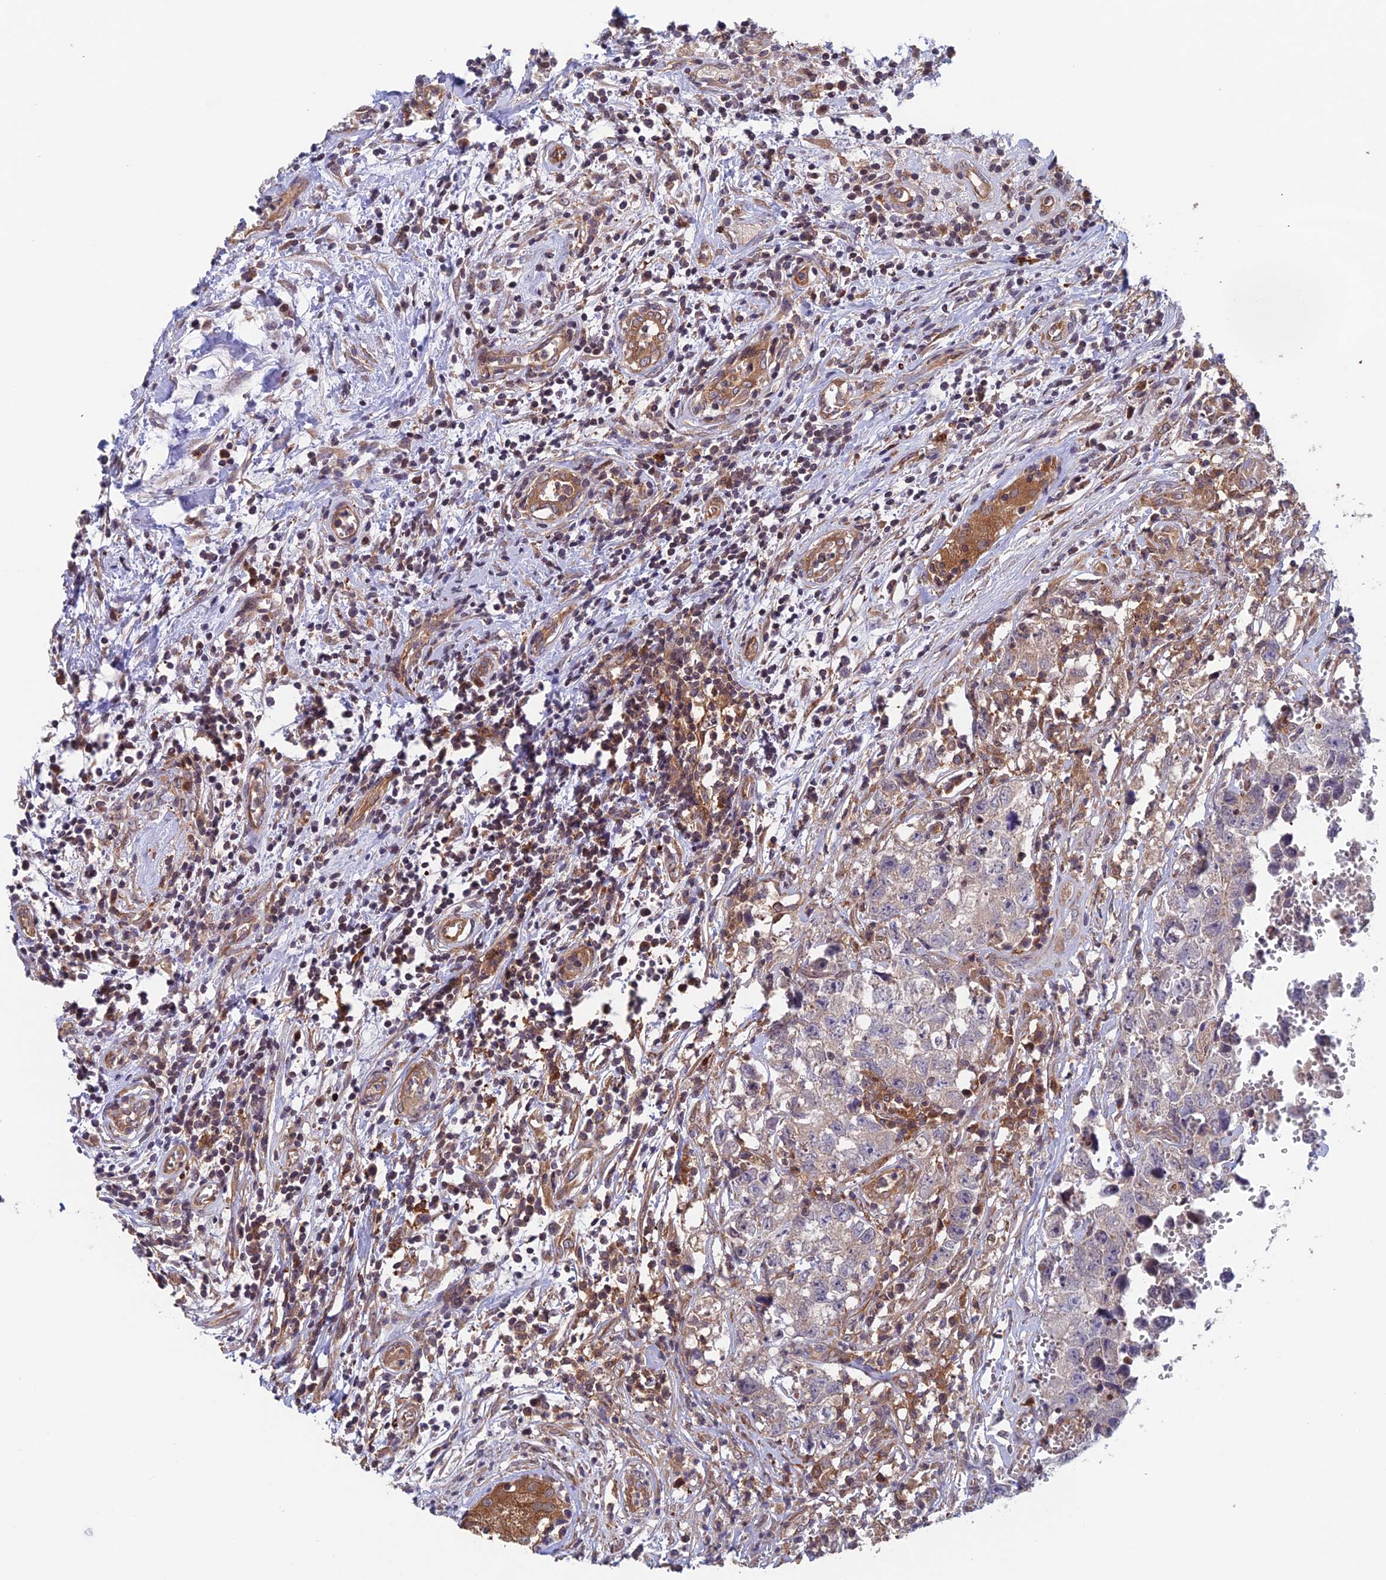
{"staining": {"intensity": "negative", "quantity": "none", "location": "none"}, "tissue": "testis cancer", "cell_type": "Tumor cells", "image_type": "cancer", "snomed": [{"axis": "morphology", "description": "Seminoma, NOS"}, {"axis": "morphology", "description": "Carcinoma, Embryonal, NOS"}, {"axis": "topography", "description": "Testis"}], "caption": "Human testis cancer stained for a protein using immunohistochemistry displays no staining in tumor cells.", "gene": "NUDT16L1", "patient": {"sex": "male", "age": 29}}